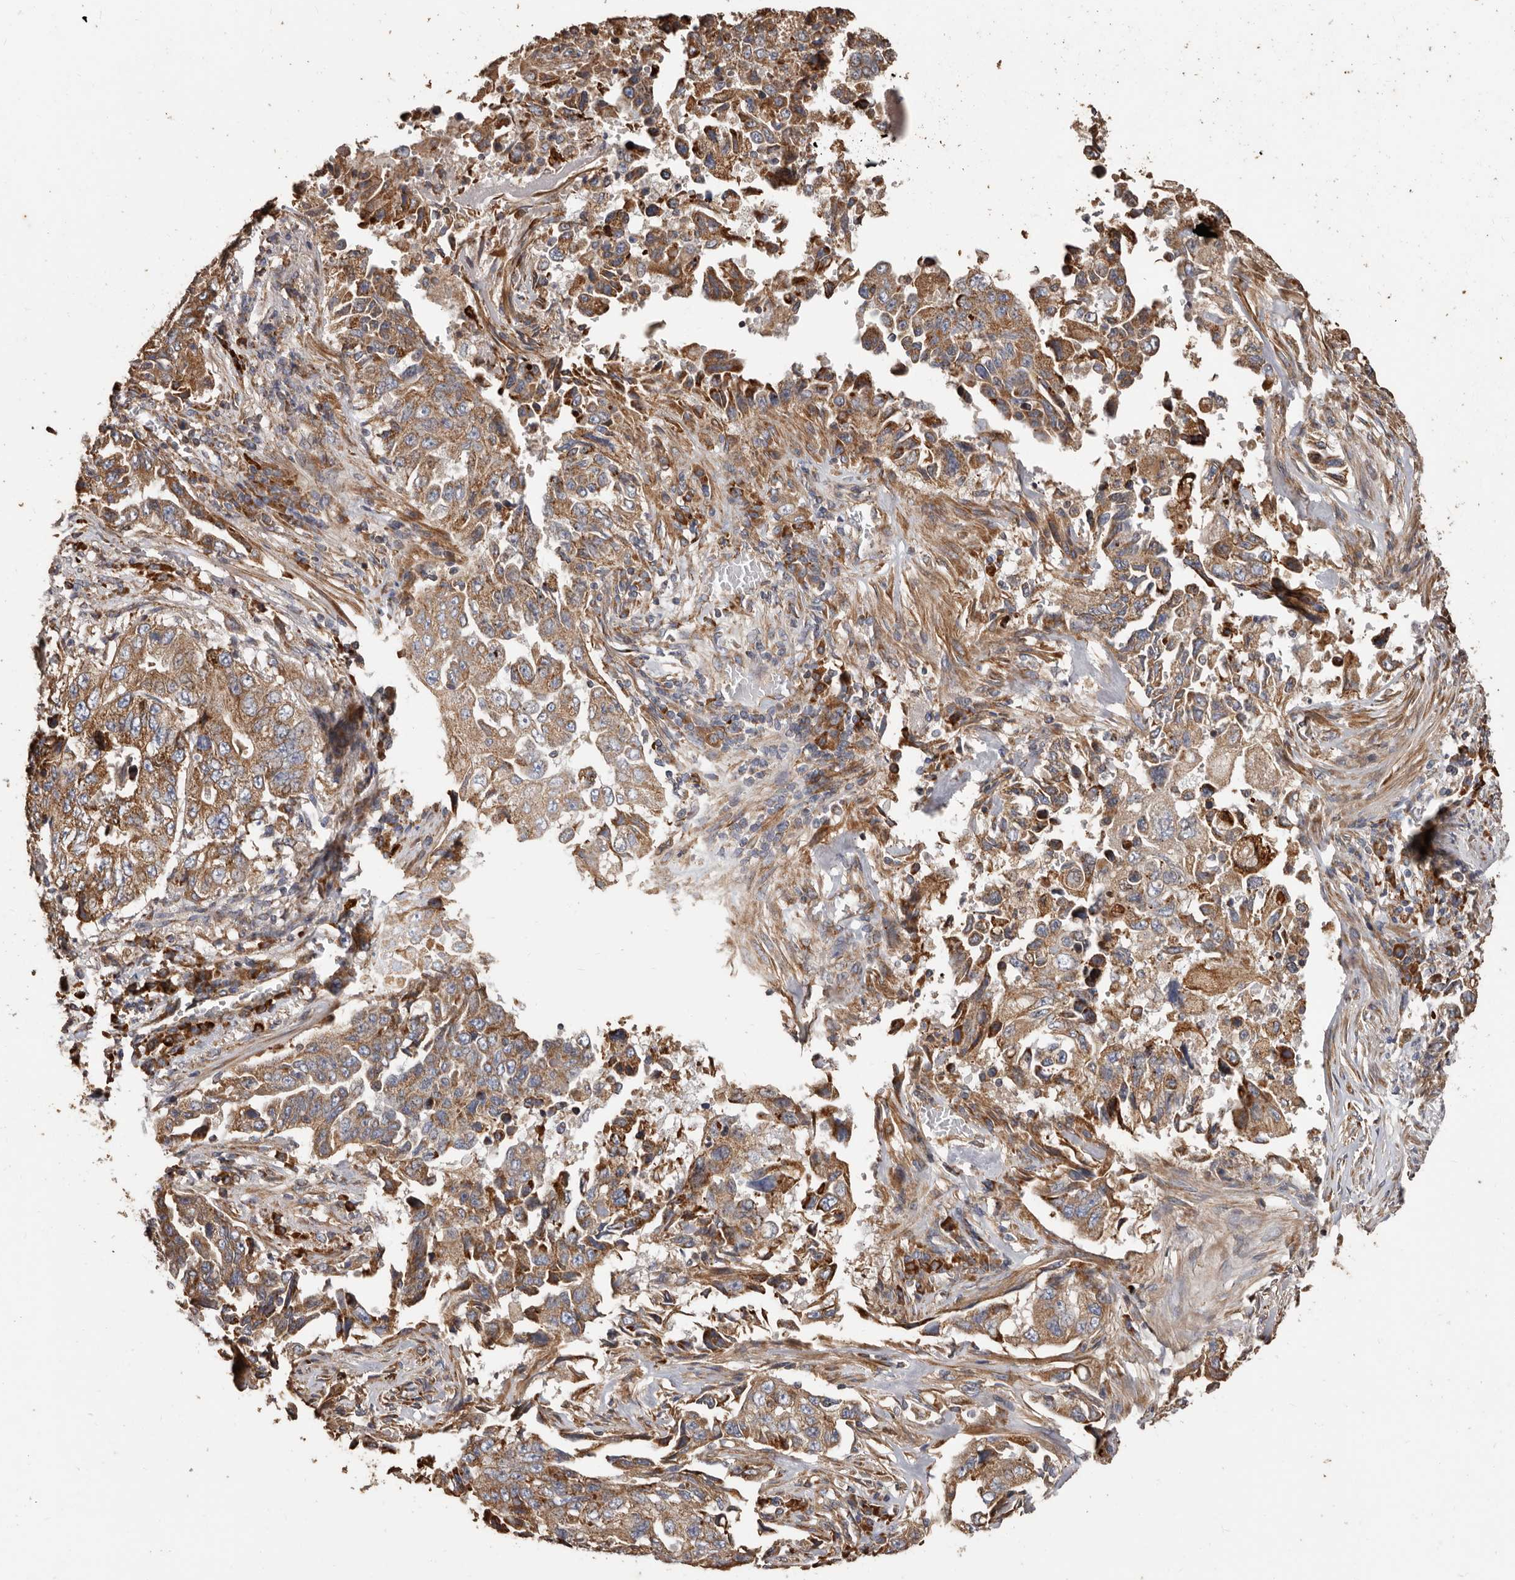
{"staining": {"intensity": "moderate", "quantity": ">75%", "location": "cytoplasmic/membranous"}, "tissue": "lung cancer", "cell_type": "Tumor cells", "image_type": "cancer", "snomed": [{"axis": "morphology", "description": "Adenocarcinoma, NOS"}, {"axis": "topography", "description": "Lung"}], "caption": "Tumor cells exhibit medium levels of moderate cytoplasmic/membranous staining in approximately >75% of cells in human adenocarcinoma (lung).", "gene": "OSGIN2", "patient": {"sex": "female", "age": 51}}